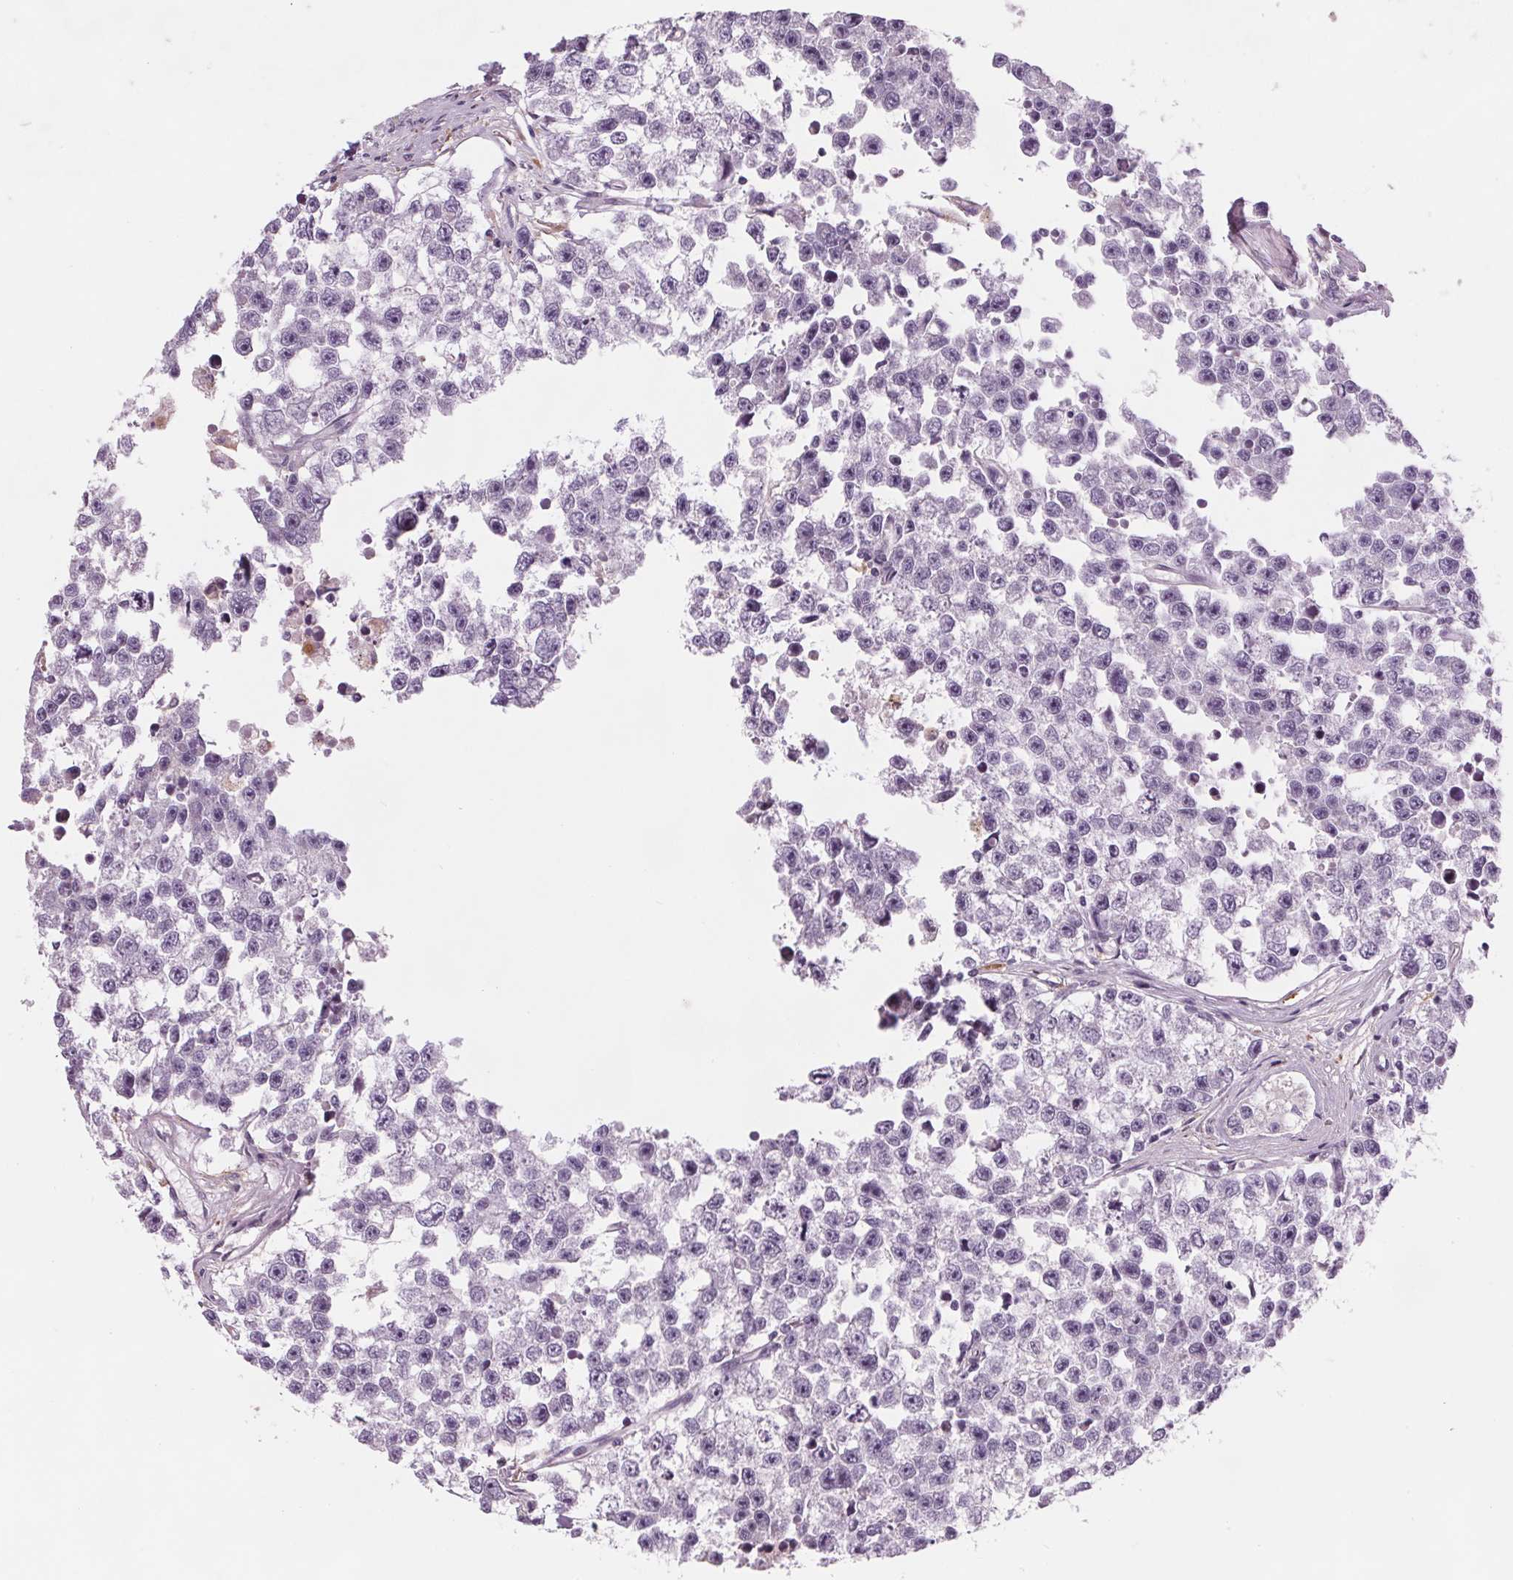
{"staining": {"intensity": "negative", "quantity": "none", "location": "none"}, "tissue": "testis cancer", "cell_type": "Tumor cells", "image_type": "cancer", "snomed": [{"axis": "morphology", "description": "Seminoma, NOS"}, {"axis": "topography", "description": "Testis"}], "caption": "This is a photomicrograph of immunohistochemistry staining of testis cancer, which shows no staining in tumor cells.", "gene": "SAMD5", "patient": {"sex": "male", "age": 26}}